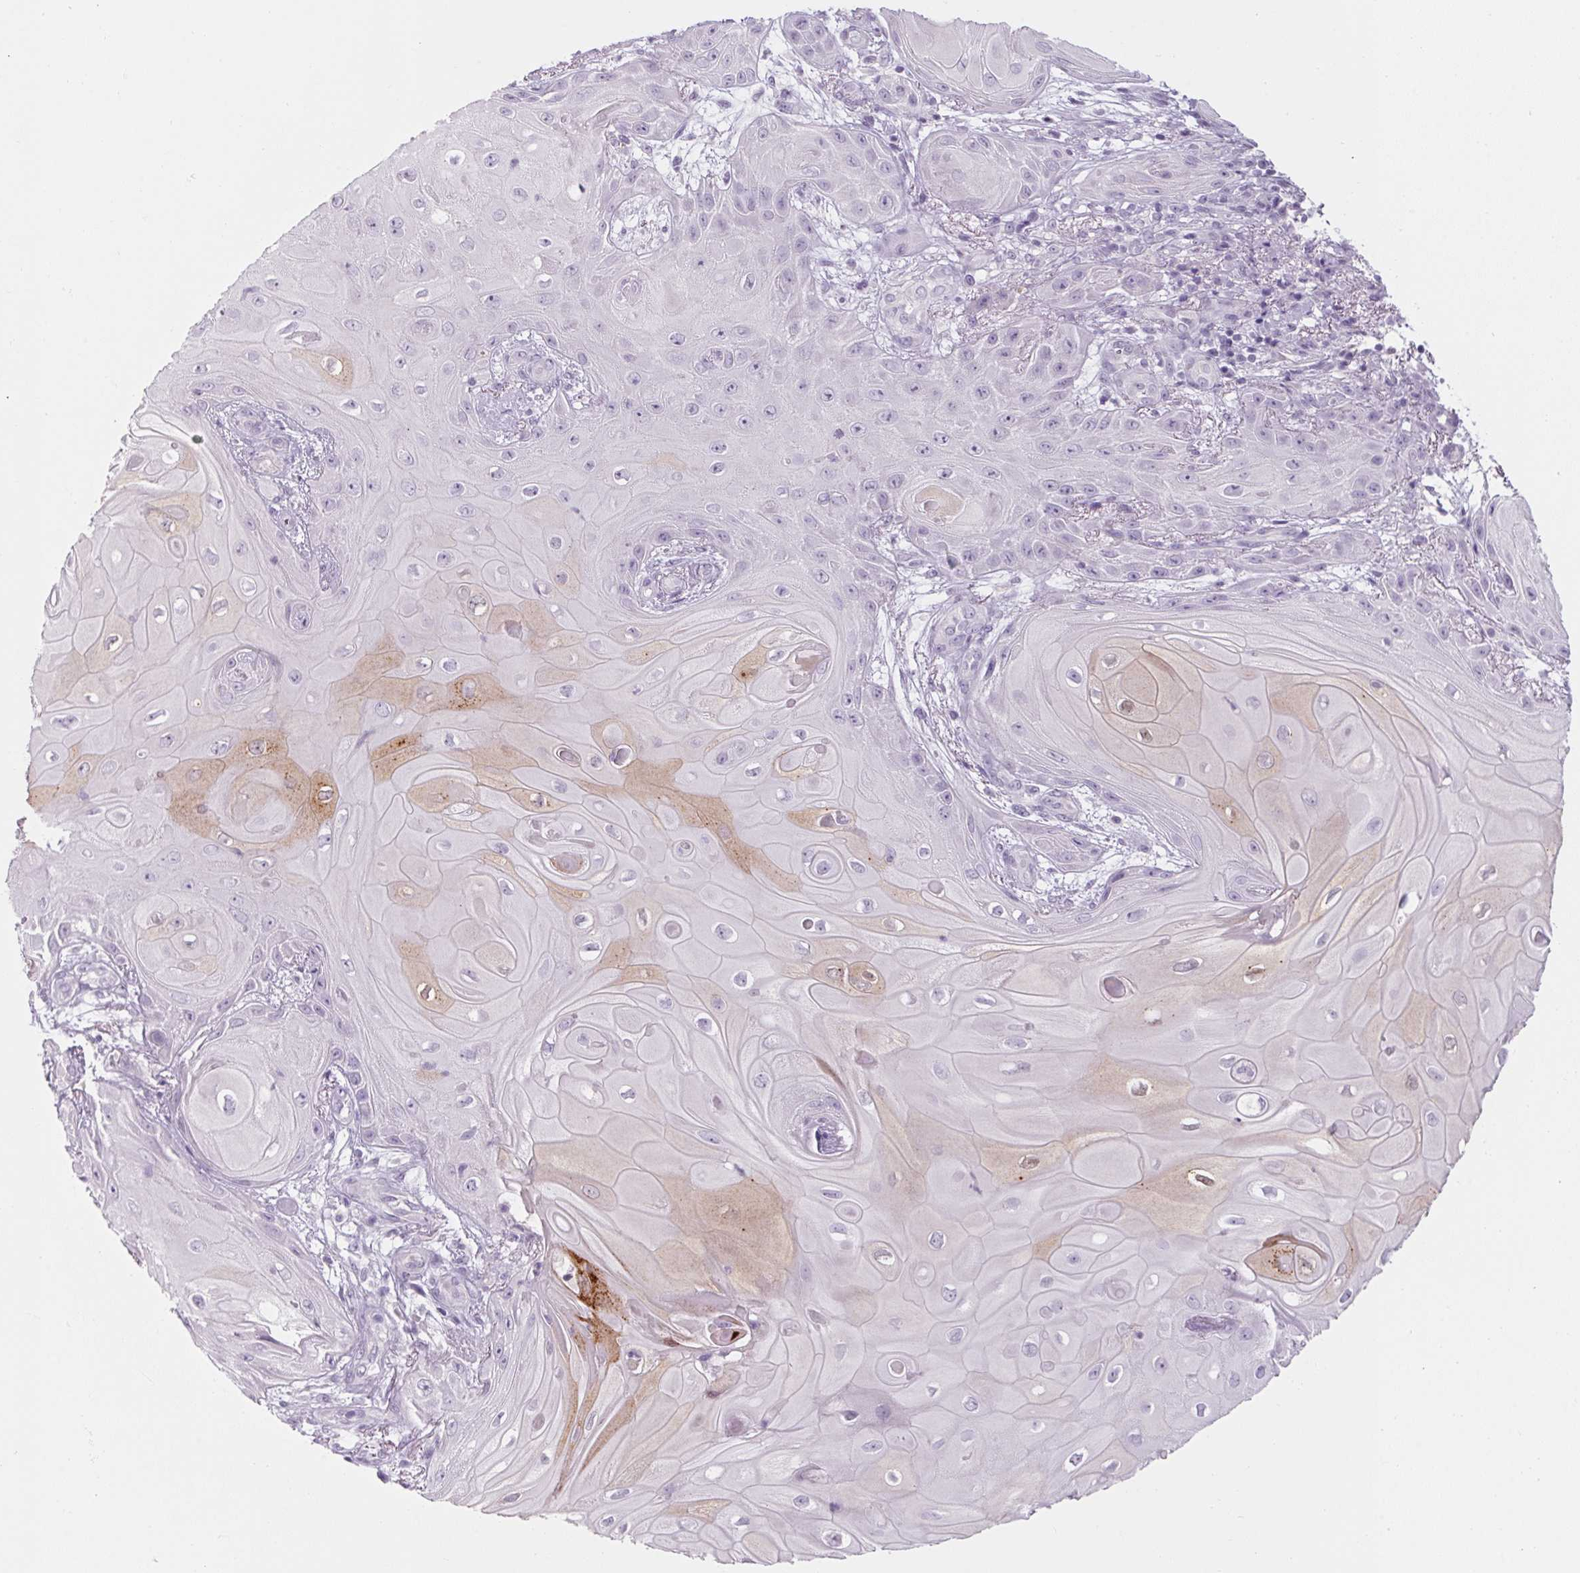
{"staining": {"intensity": "weak", "quantity": "<25%", "location": "cytoplasmic/membranous"}, "tissue": "skin cancer", "cell_type": "Tumor cells", "image_type": "cancer", "snomed": [{"axis": "morphology", "description": "Squamous cell carcinoma, NOS"}, {"axis": "topography", "description": "Skin"}], "caption": "Micrograph shows no protein expression in tumor cells of squamous cell carcinoma (skin) tissue.", "gene": "RPTN", "patient": {"sex": "male", "age": 62}}